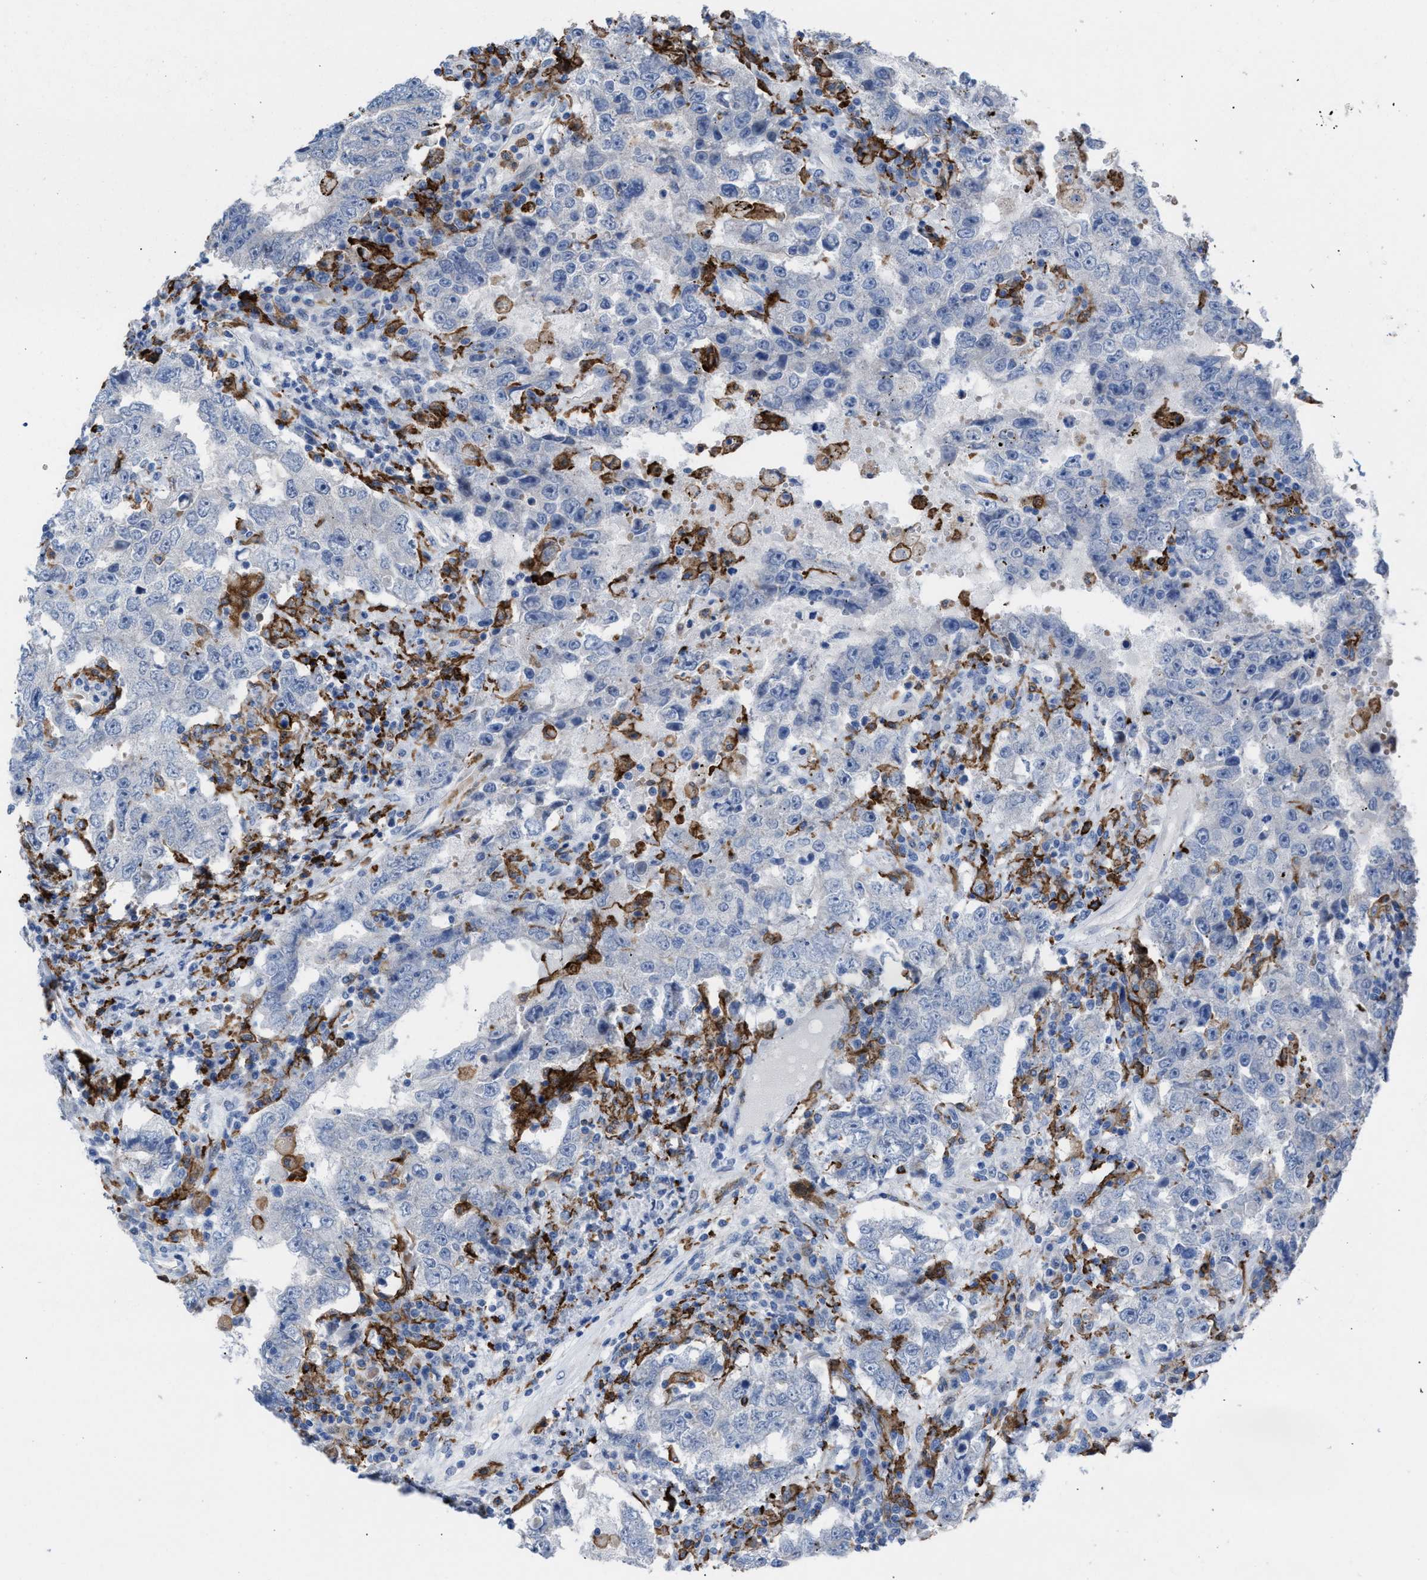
{"staining": {"intensity": "negative", "quantity": "none", "location": "none"}, "tissue": "testis cancer", "cell_type": "Tumor cells", "image_type": "cancer", "snomed": [{"axis": "morphology", "description": "Carcinoma, Embryonal, NOS"}, {"axis": "topography", "description": "Testis"}], "caption": "This is a image of IHC staining of testis cancer, which shows no expression in tumor cells. The staining is performed using DAB brown chromogen with nuclei counter-stained in using hematoxylin.", "gene": "SLC47A1", "patient": {"sex": "male", "age": 26}}